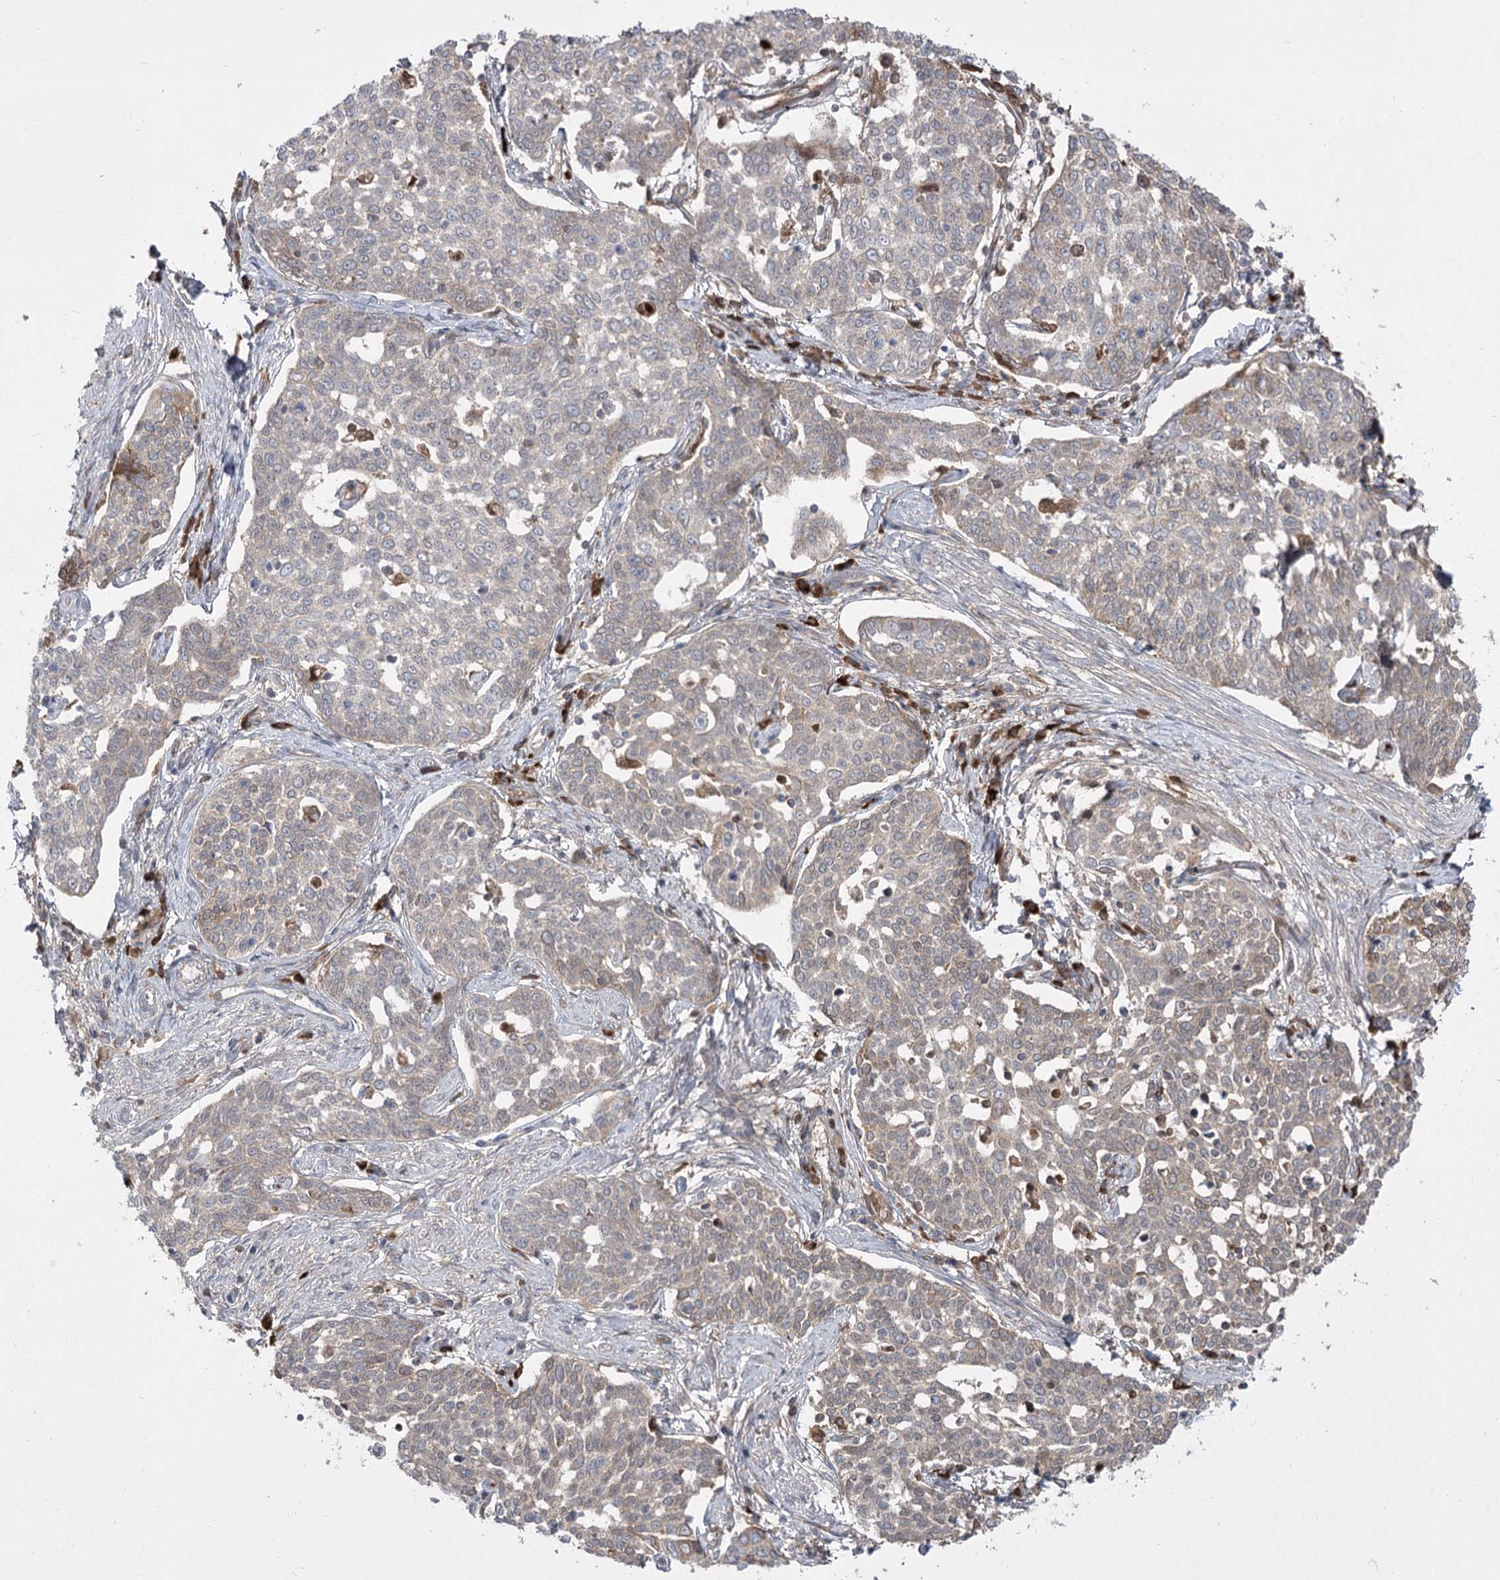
{"staining": {"intensity": "weak", "quantity": "<25%", "location": "cytoplasmic/membranous"}, "tissue": "cervical cancer", "cell_type": "Tumor cells", "image_type": "cancer", "snomed": [{"axis": "morphology", "description": "Squamous cell carcinoma, NOS"}, {"axis": "topography", "description": "Cervix"}], "caption": "A histopathology image of cervical cancer stained for a protein reveals no brown staining in tumor cells.", "gene": "PLEKHA5", "patient": {"sex": "female", "age": 34}}